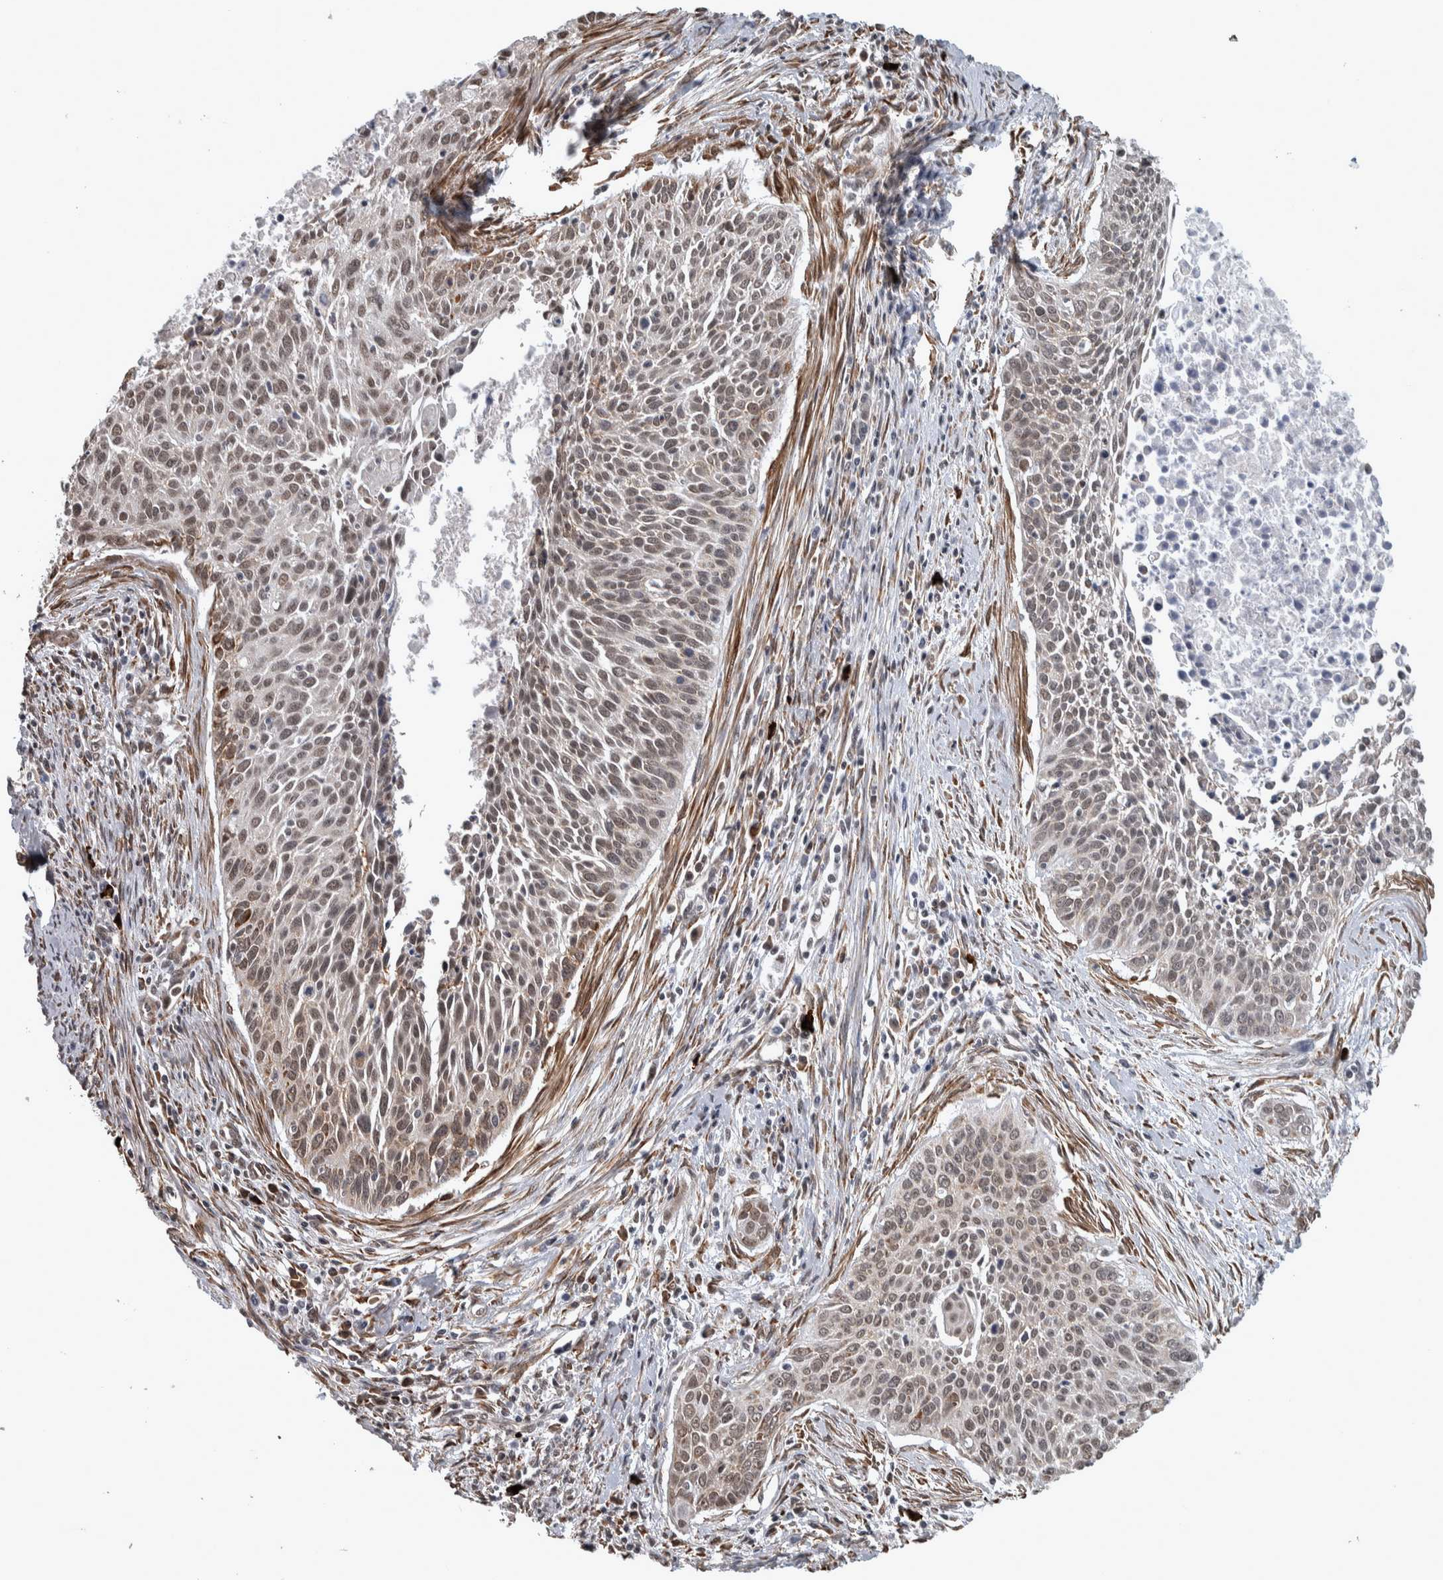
{"staining": {"intensity": "weak", "quantity": "<25%", "location": "cytoplasmic/membranous"}, "tissue": "cervical cancer", "cell_type": "Tumor cells", "image_type": "cancer", "snomed": [{"axis": "morphology", "description": "Squamous cell carcinoma, NOS"}, {"axis": "topography", "description": "Cervix"}], "caption": "Immunohistochemical staining of cervical squamous cell carcinoma shows no significant positivity in tumor cells.", "gene": "DDX42", "patient": {"sex": "female", "age": 55}}